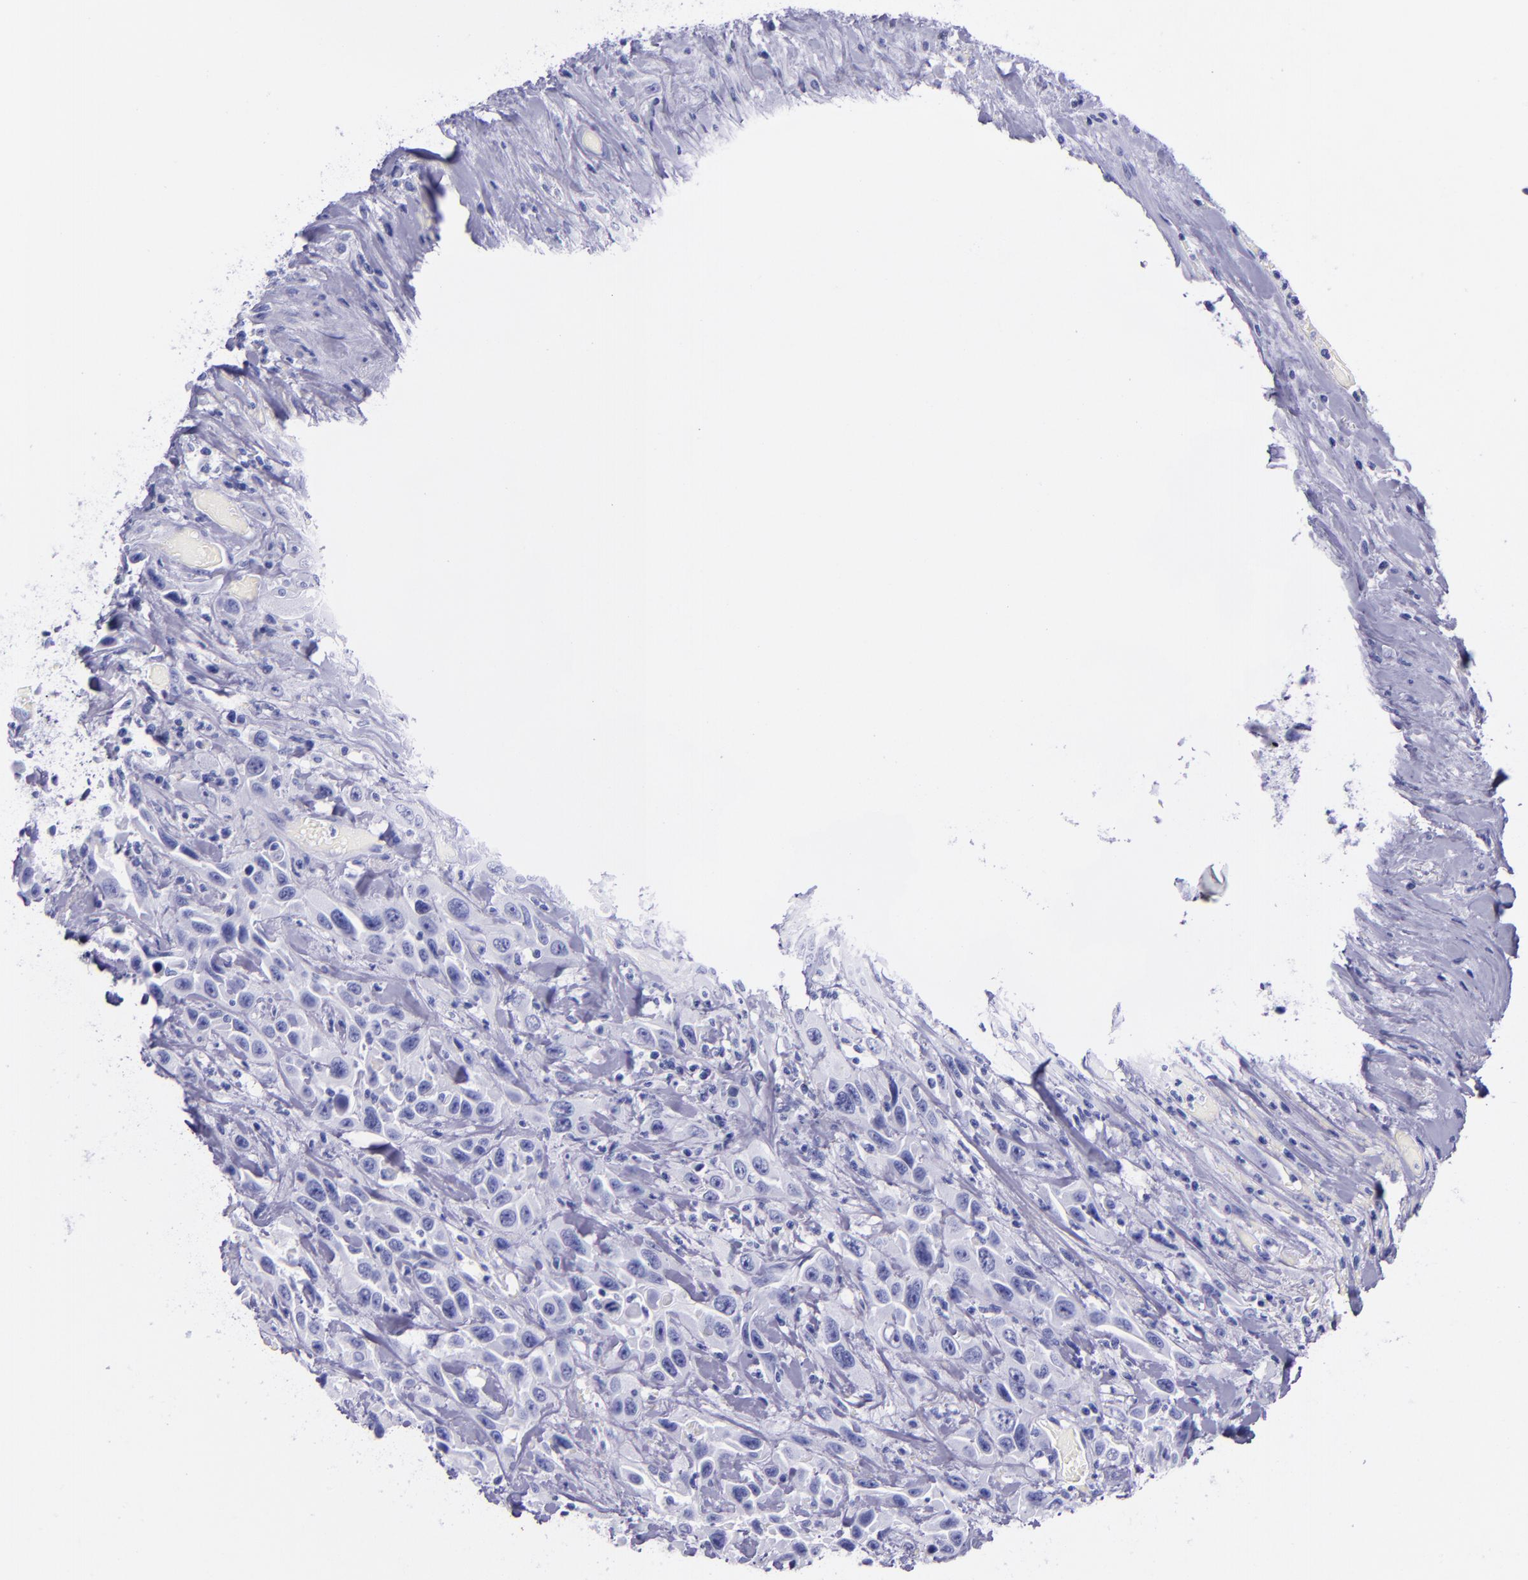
{"staining": {"intensity": "negative", "quantity": "none", "location": "none"}, "tissue": "urothelial cancer", "cell_type": "Tumor cells", "image_type": "cancer", "snomed": [{"axis": "morphology", "description": "Urothelial carcinoma, High grade"}, {"axis": "topography", "description": "Urinary bladder"}], "caption": "The histopathology image exhibits no significant staining in tumor cells of urothelial carcinoma (high-grade).", "gene": "MBP", "patient": {"sex": "female", "age": 84}}